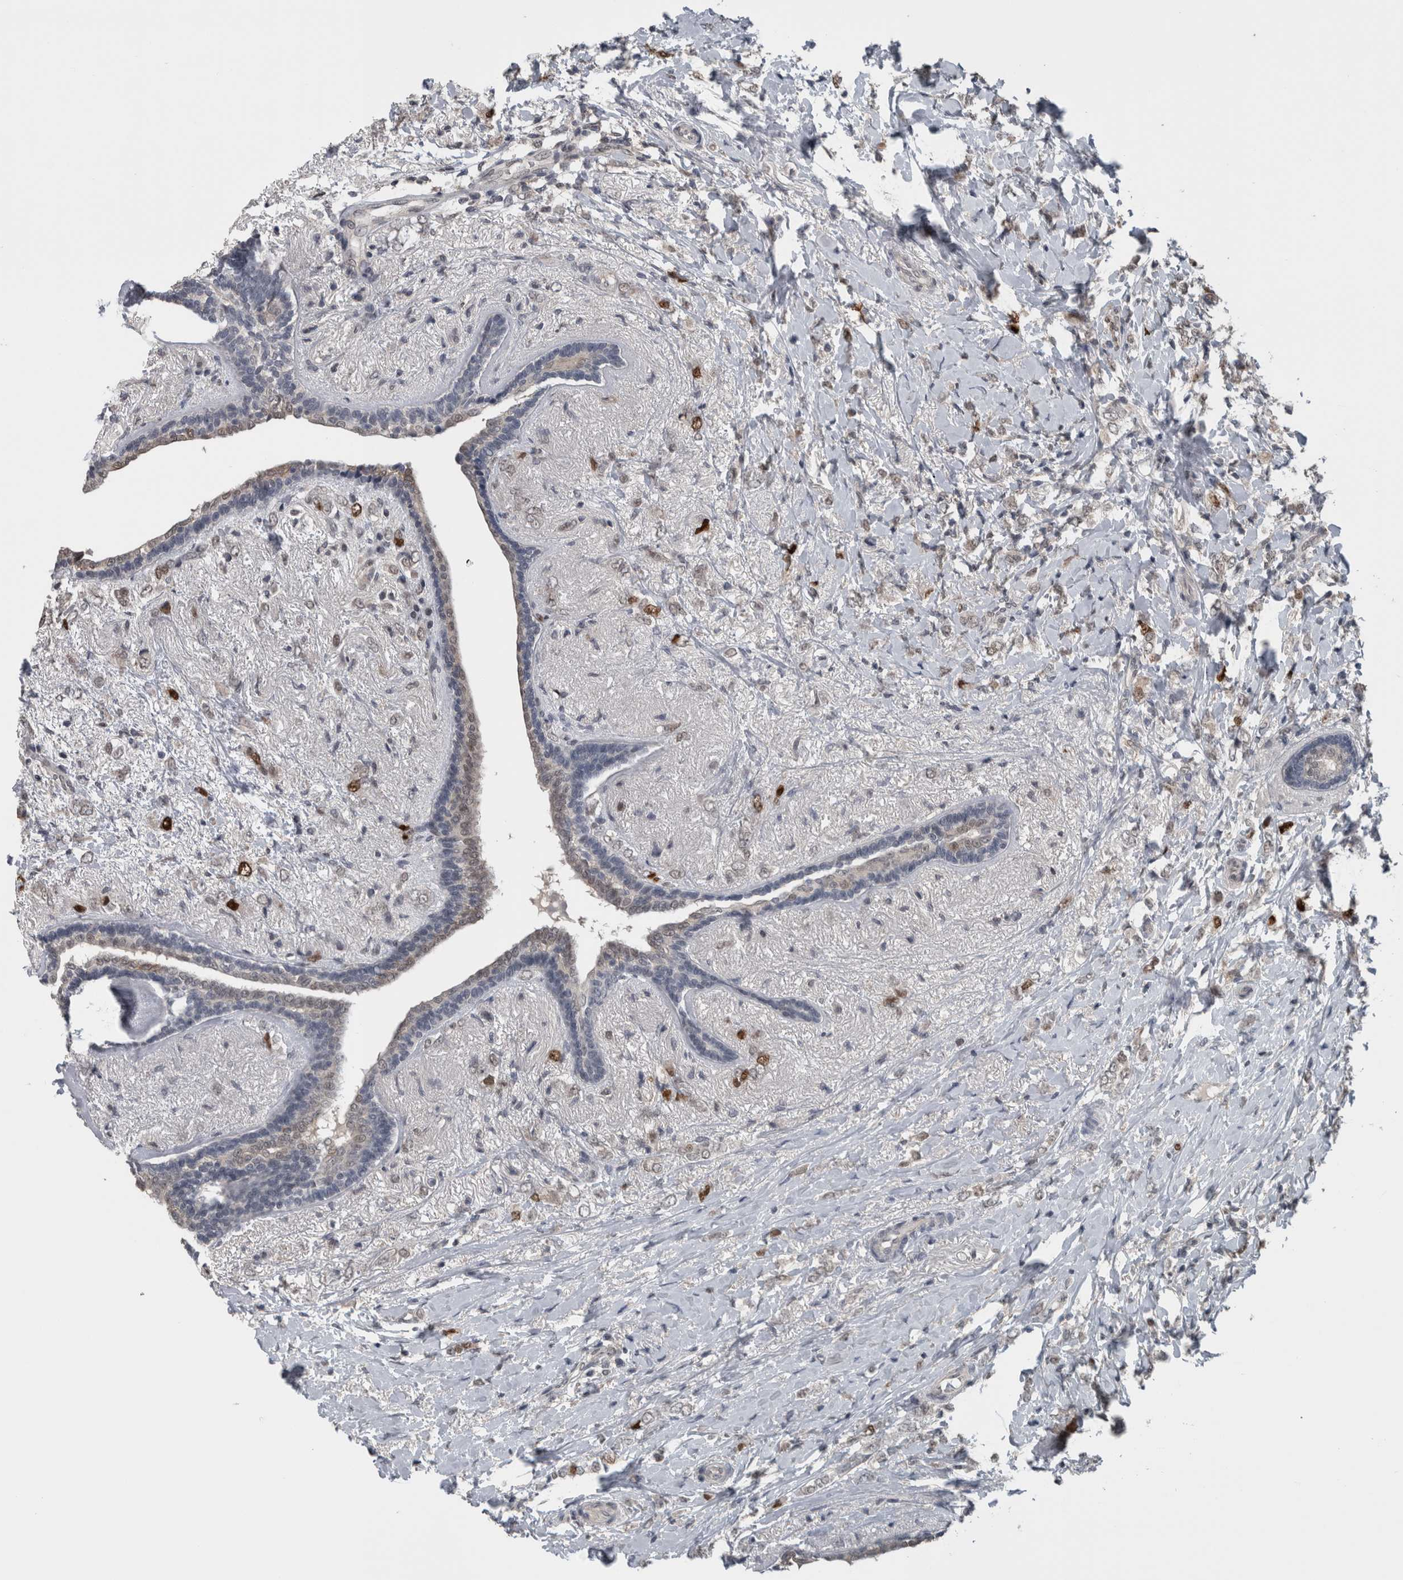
{"staining": {"intensity": "moderate", "quantity": "<25%", "location": "nuclear"}, "tissue": "breast cancer", "cell_type": "Tumor cells", "image_type": "cancer", "snomed": [{"axis": "morphology", "description": "Normal tissue, NOS"}, {"axis": "morphology", "description": "Lobular carcinoma"}, {"axis": "topography", "description": "Breast"}], "caption": "Immunohistochemical staining of human lobular carcinoma (breast) shows low levels of moderate nuclear positivity in approximately <25% of tumor cells. (IHC, brightfield microscopy, high magnification).", "gene": "ZBTB21", "patient": {"sex": "female", "age": 47}}